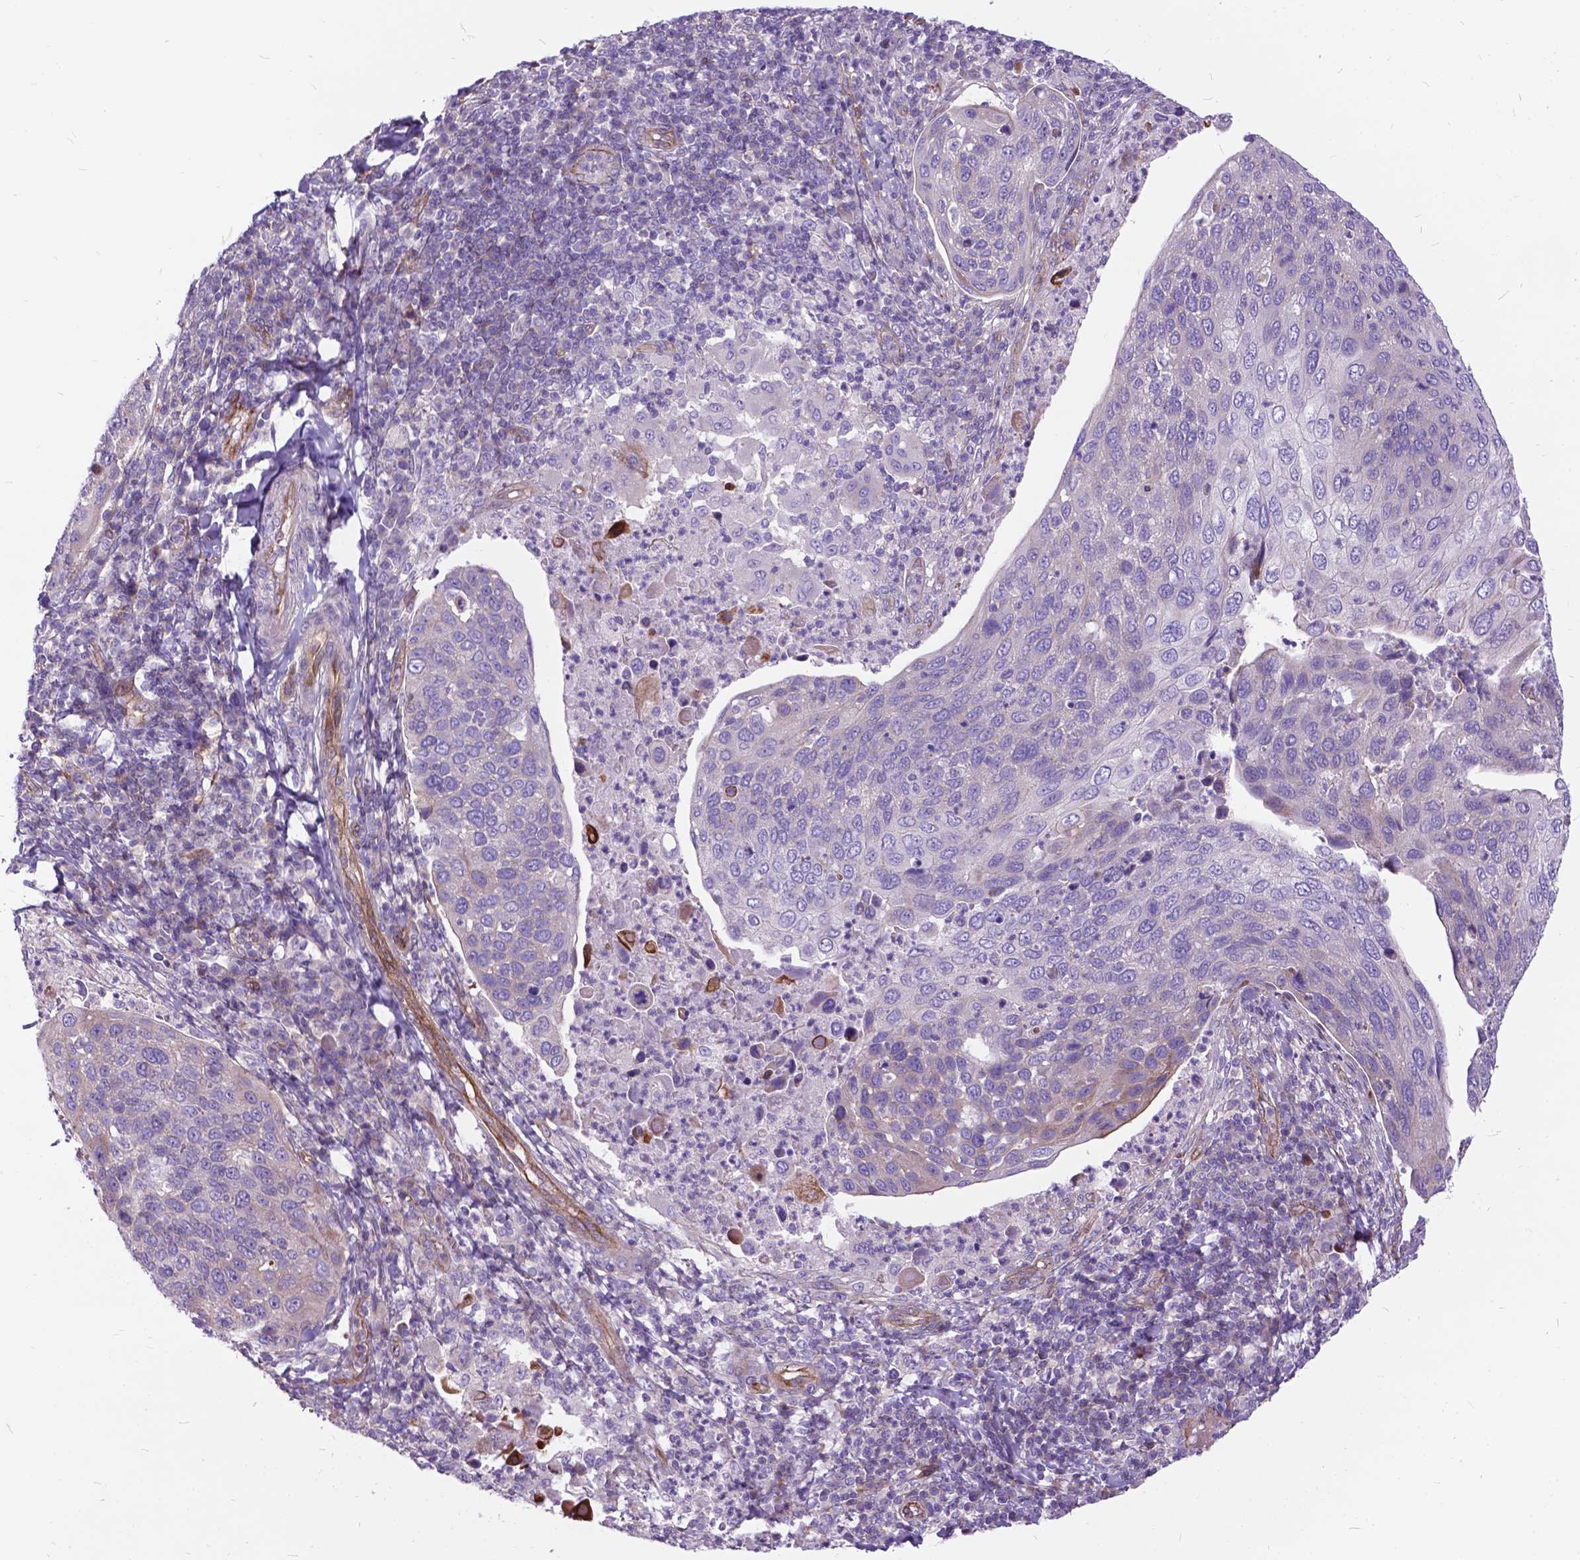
{"staining": {"intensity": "negative", "quantity": "none", "location": "none"}, "tissue": "cervical cancer", "cell_type": "Tumor cells", "image_type": "cancer", "snomed": [{"axis": "morphology", "description": "Squamous cell carcinoma, NOS"}, {"axis": "topography", "description": "Cervix"}], "caption": "There is no significant staining in tumor cells of cervical cancer. (IHC, brightfield microscopy, high magnification).", "gene": "FLT4", "patient": {"sex": "female", "age": 54}}